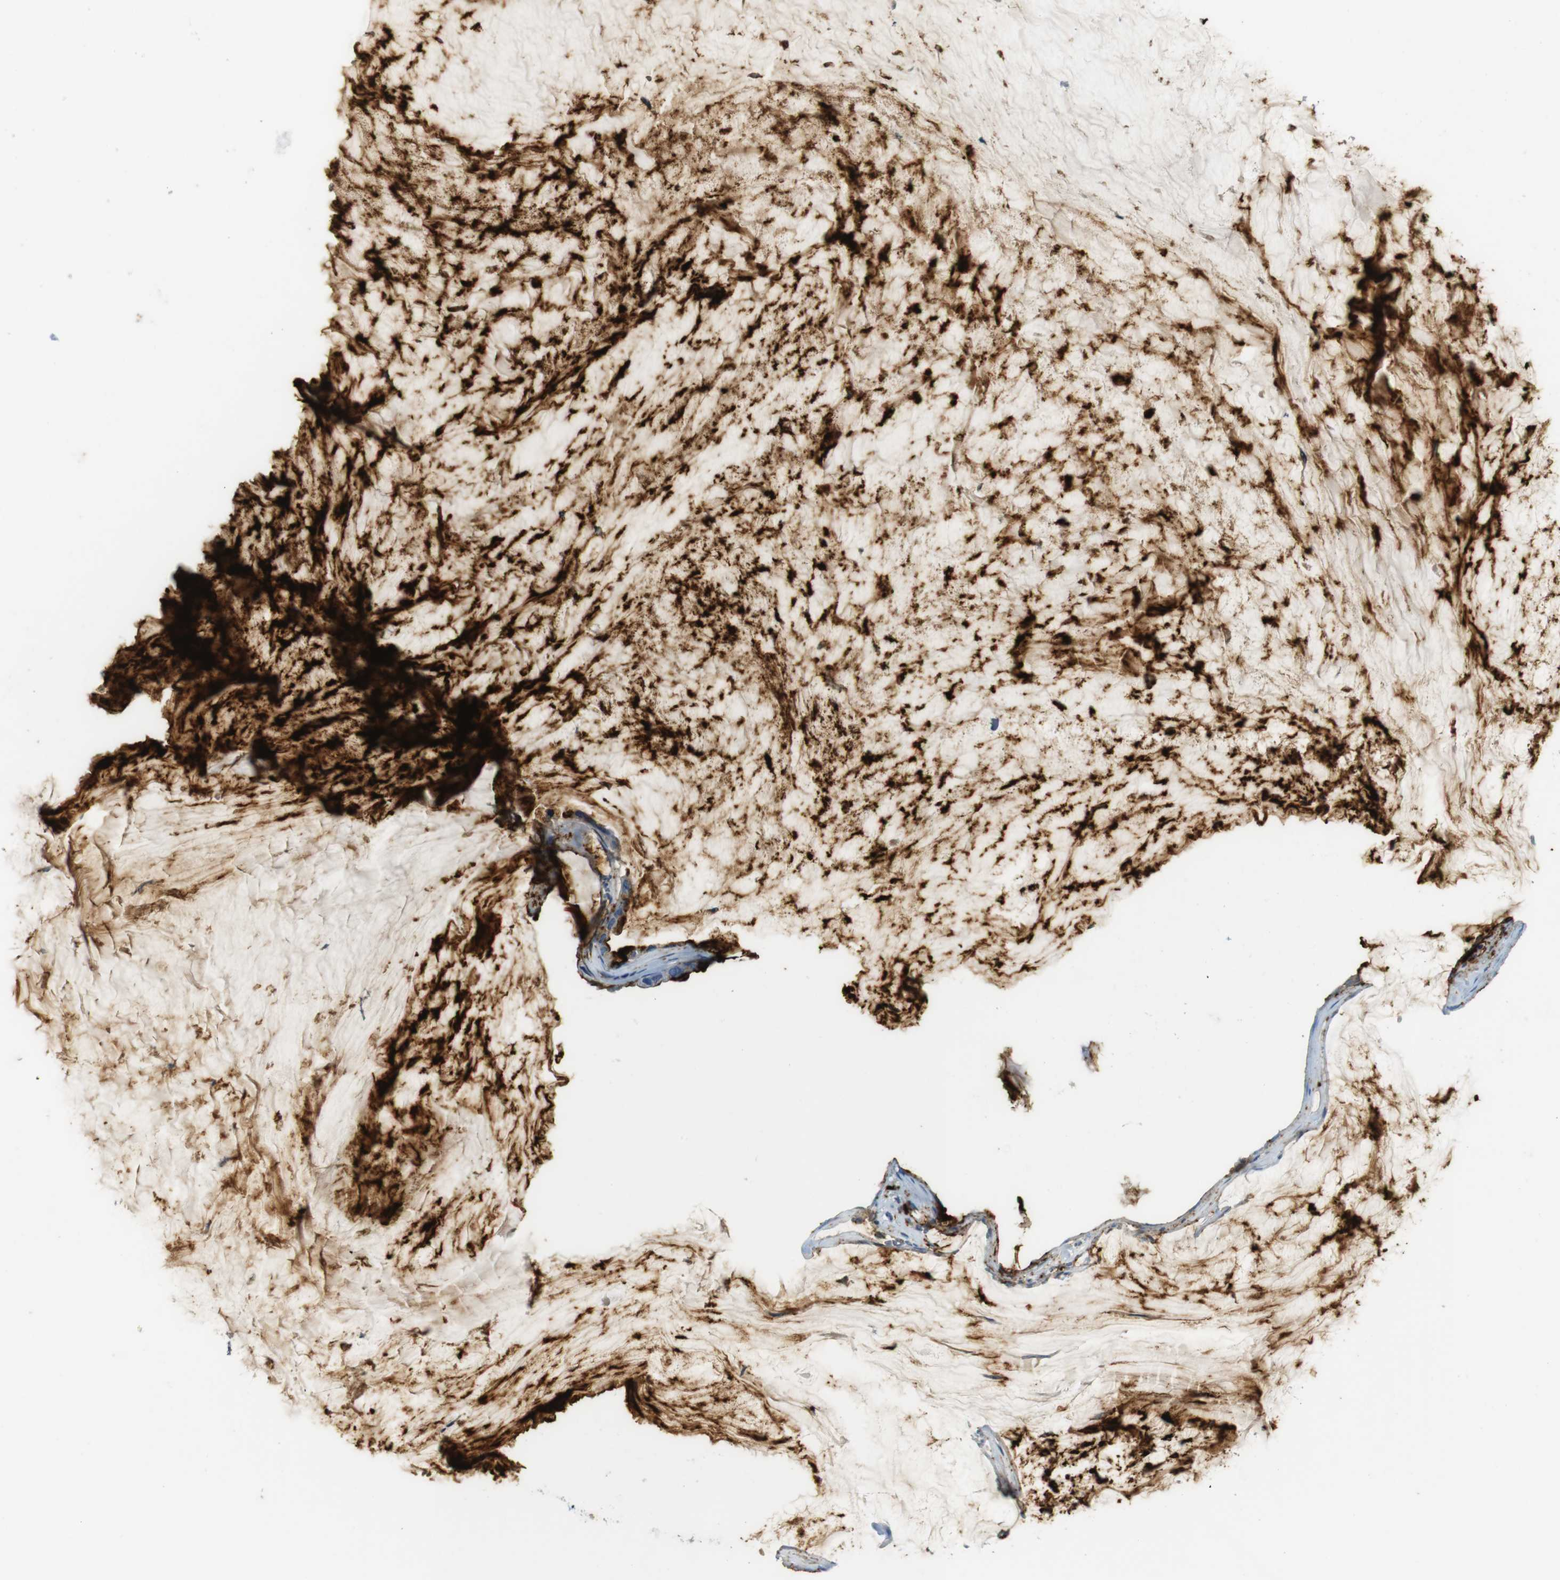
{"staining": {"intensity": "strong", "quantity": "25%-75%", "location": "cytoplasmic/membranous"}, "tissue": "pancreatic cancer", "cell_type": "Tumor cells", "image_type": "cancer", "snomed": [{"axis": "morphology", "description": "Adenocarcinoma, NOS"}, {"axis": "topography", "description": "Pancreas"}], "caption": "The photomicrograph exhibits immunohistochemical staining of pancreatic cancer (adenocarcinoma). There is strong cytoplasmic/membranous staining is present in approximately 25%-75% of tumor cells.", "gene": "MUC5B", "patient": {"sex": "male", "age": 41}}